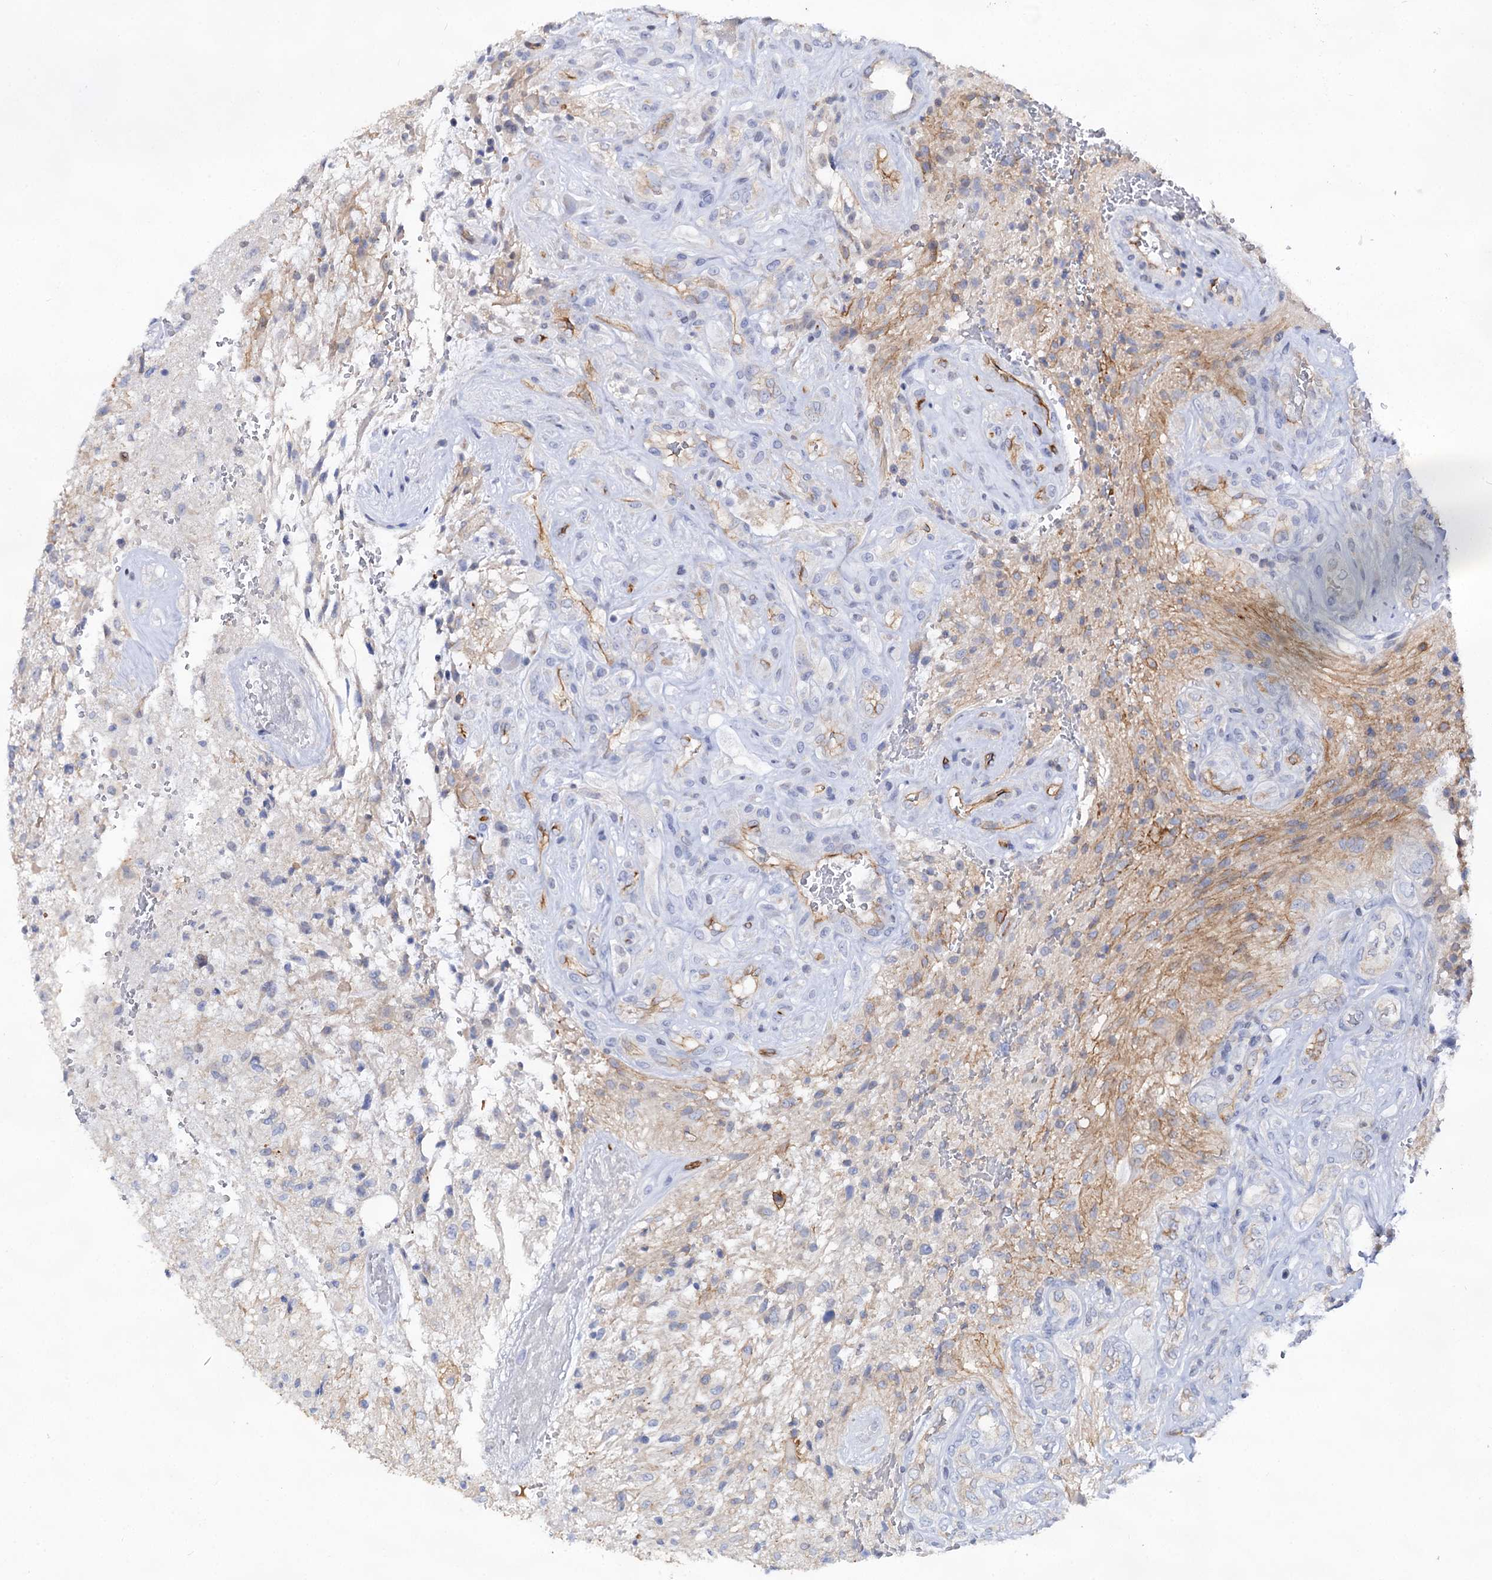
{"staining": {"intensity": "negative", "quantity": "none", "location": "none"}, "tissue": "glioma", "cell_type": "Tumor cells", "image_type": "cancer", "snomed": [{"axis": "morphology", "description": "Glioma, malignant, High grade"}, {"axis": "topography", "description": "Brain"}], "caption": "Immunohistochemistry histopathology image of high-grade glioma (malignant) stained for a protein (brown), which demonstrates no expression in tumor cells.", "gene": "ABLIM1", "patient": {"sex": "male", "age": 56}}